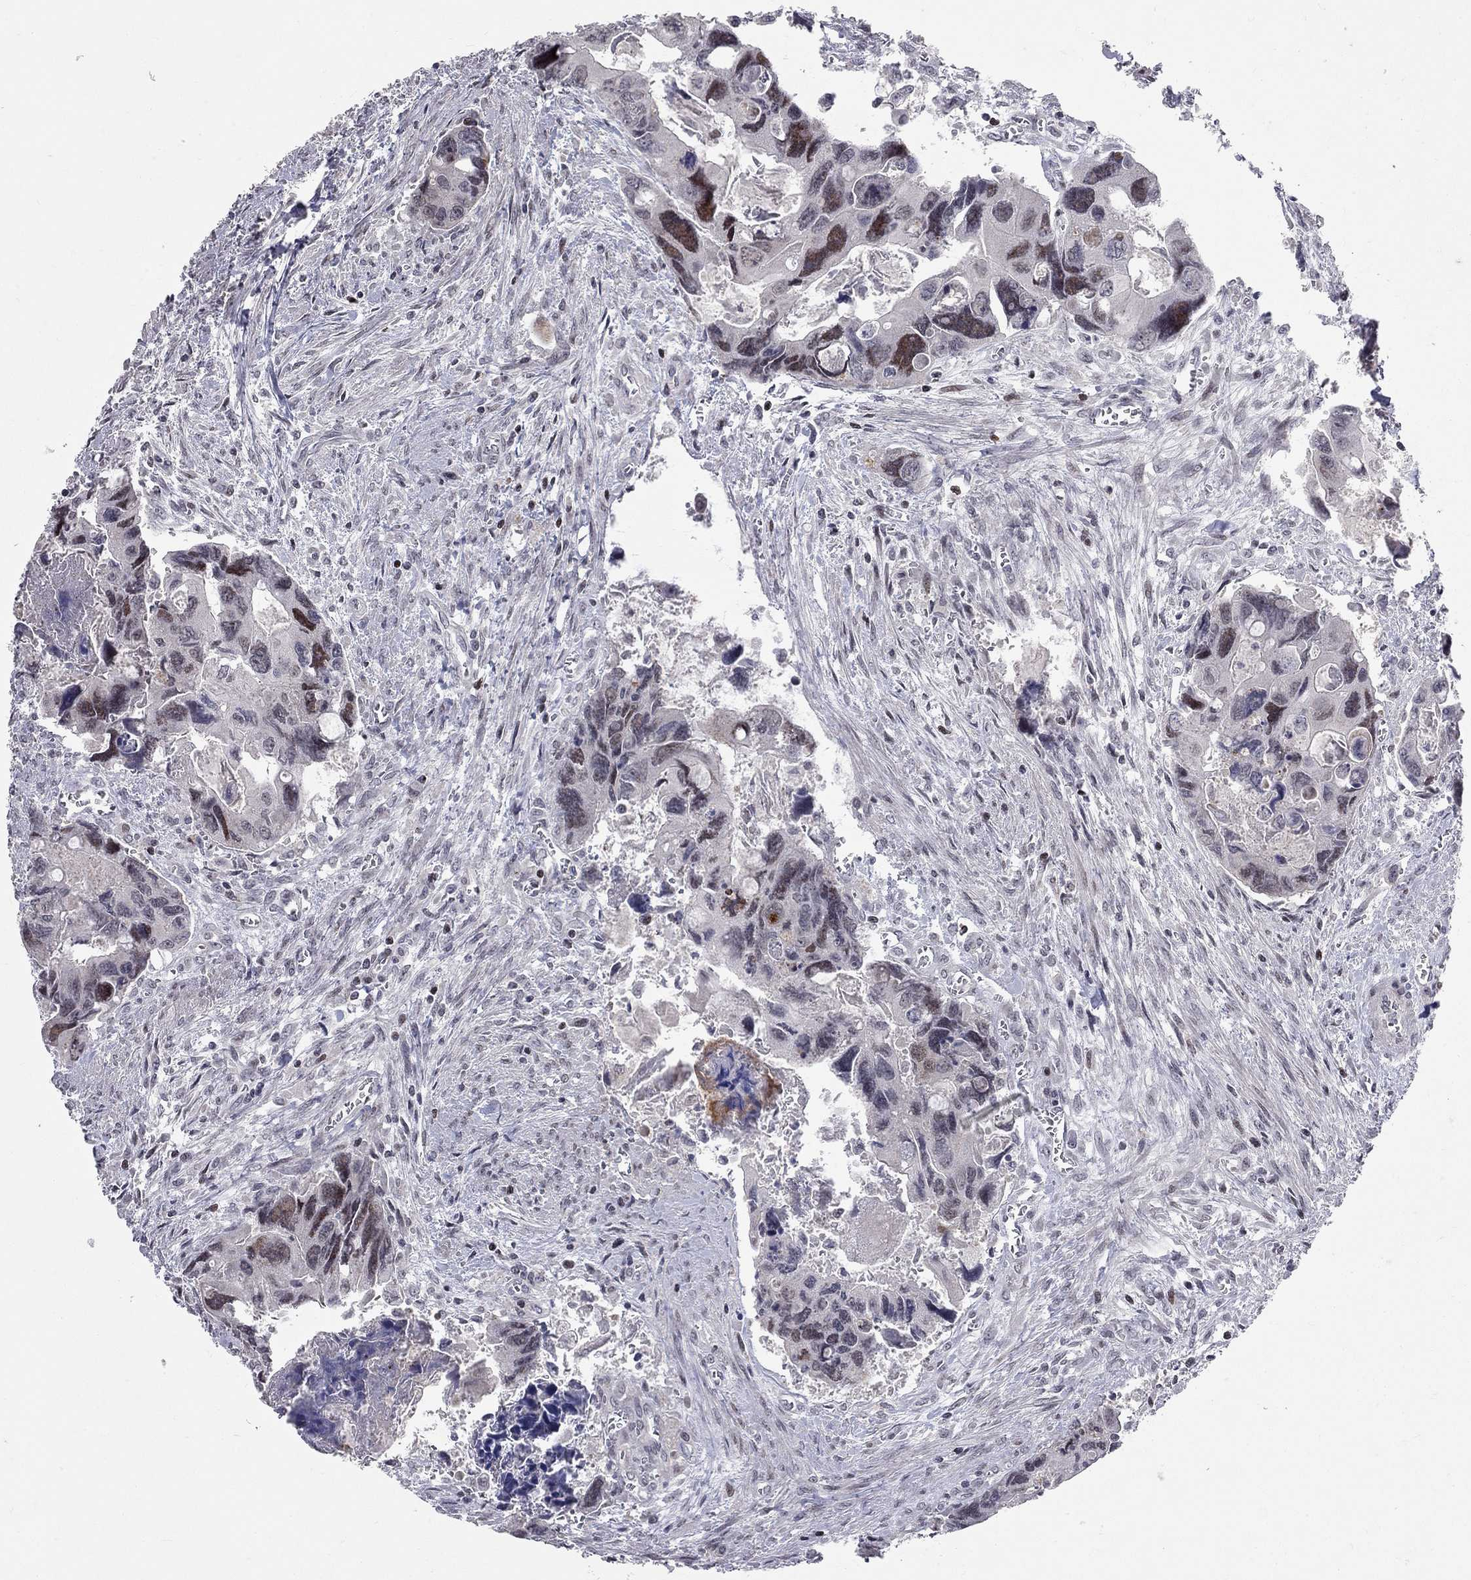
{"staining": {"intensity": "weak", "quantity": "<25%", "location": "nuclear"}, "tissue": "colorectal cancer", "cell_type": "Tumor cells", "image_type": "cancer", "snomed": [{"axis": "morphology", "description": "Adenocarcinoma, NOS"}, {"axis": "topography", "description": "Rectum"}], "caption": "DAB immunohistochemical staining of human adenocarcinoma (colorectal) demonstrates no significant staining in tumor cells.", "gene": "HDAC3", "patient": {"sex": "male", "age": 62}}